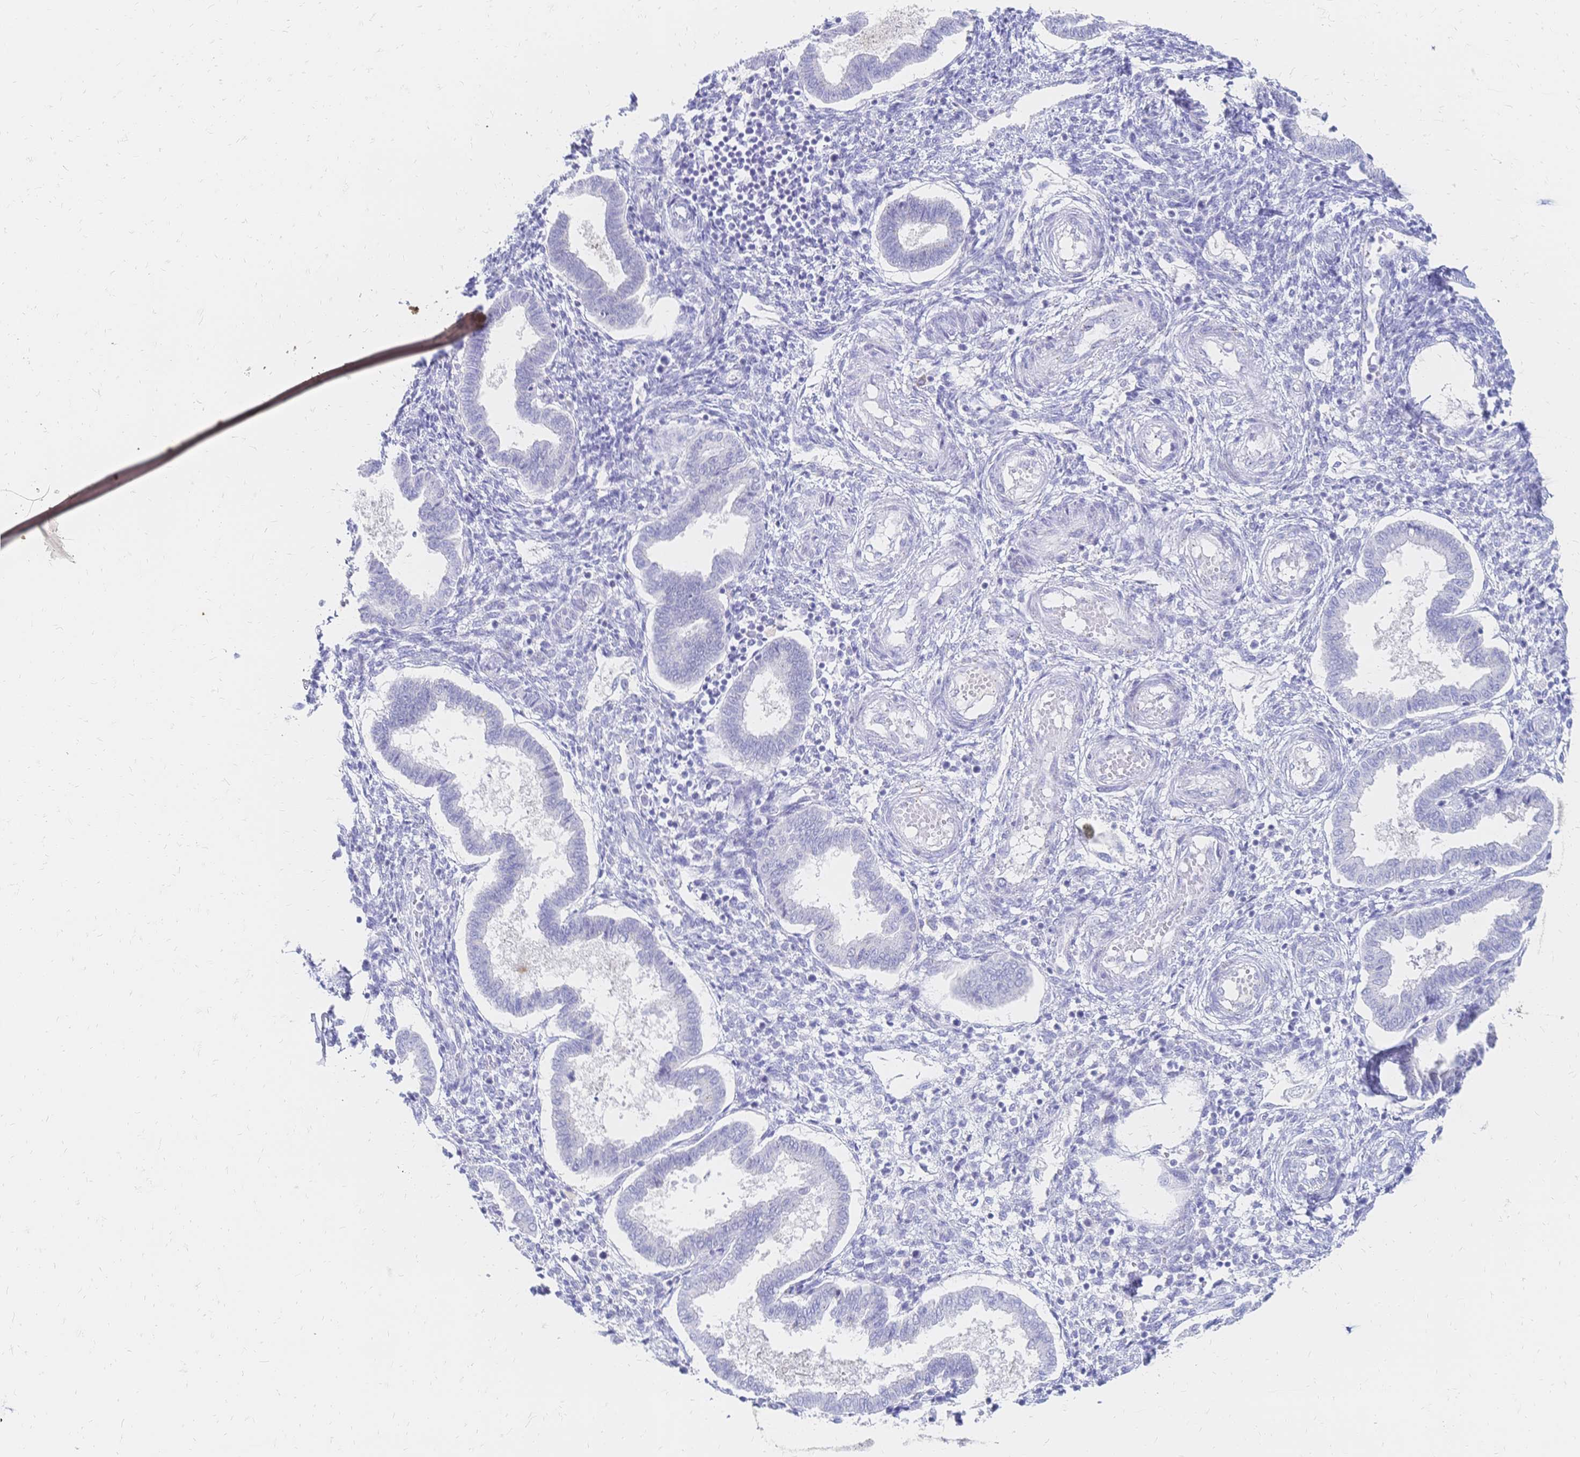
{"staining": {"intensity": "negative", "quantity": "none", "location": "none"}, "tissue": "endometrium", "cell_type": "Cells in endometrial stroma", "image_type": "normal", "snomed": [{"axis": "morphology", "description": "Normal tissue, NOS"}, {"axis": "topography", "description": "Endometrium"}], "caption": "Immunohistochemistry (IHC) of unremarkable human endometrium demonstrates no positivity in cells in endometrial stroma. Nuclei are stained in blue.", "gene": "PSORS1C2", "patient": {"sex": "female", "age": 24}}